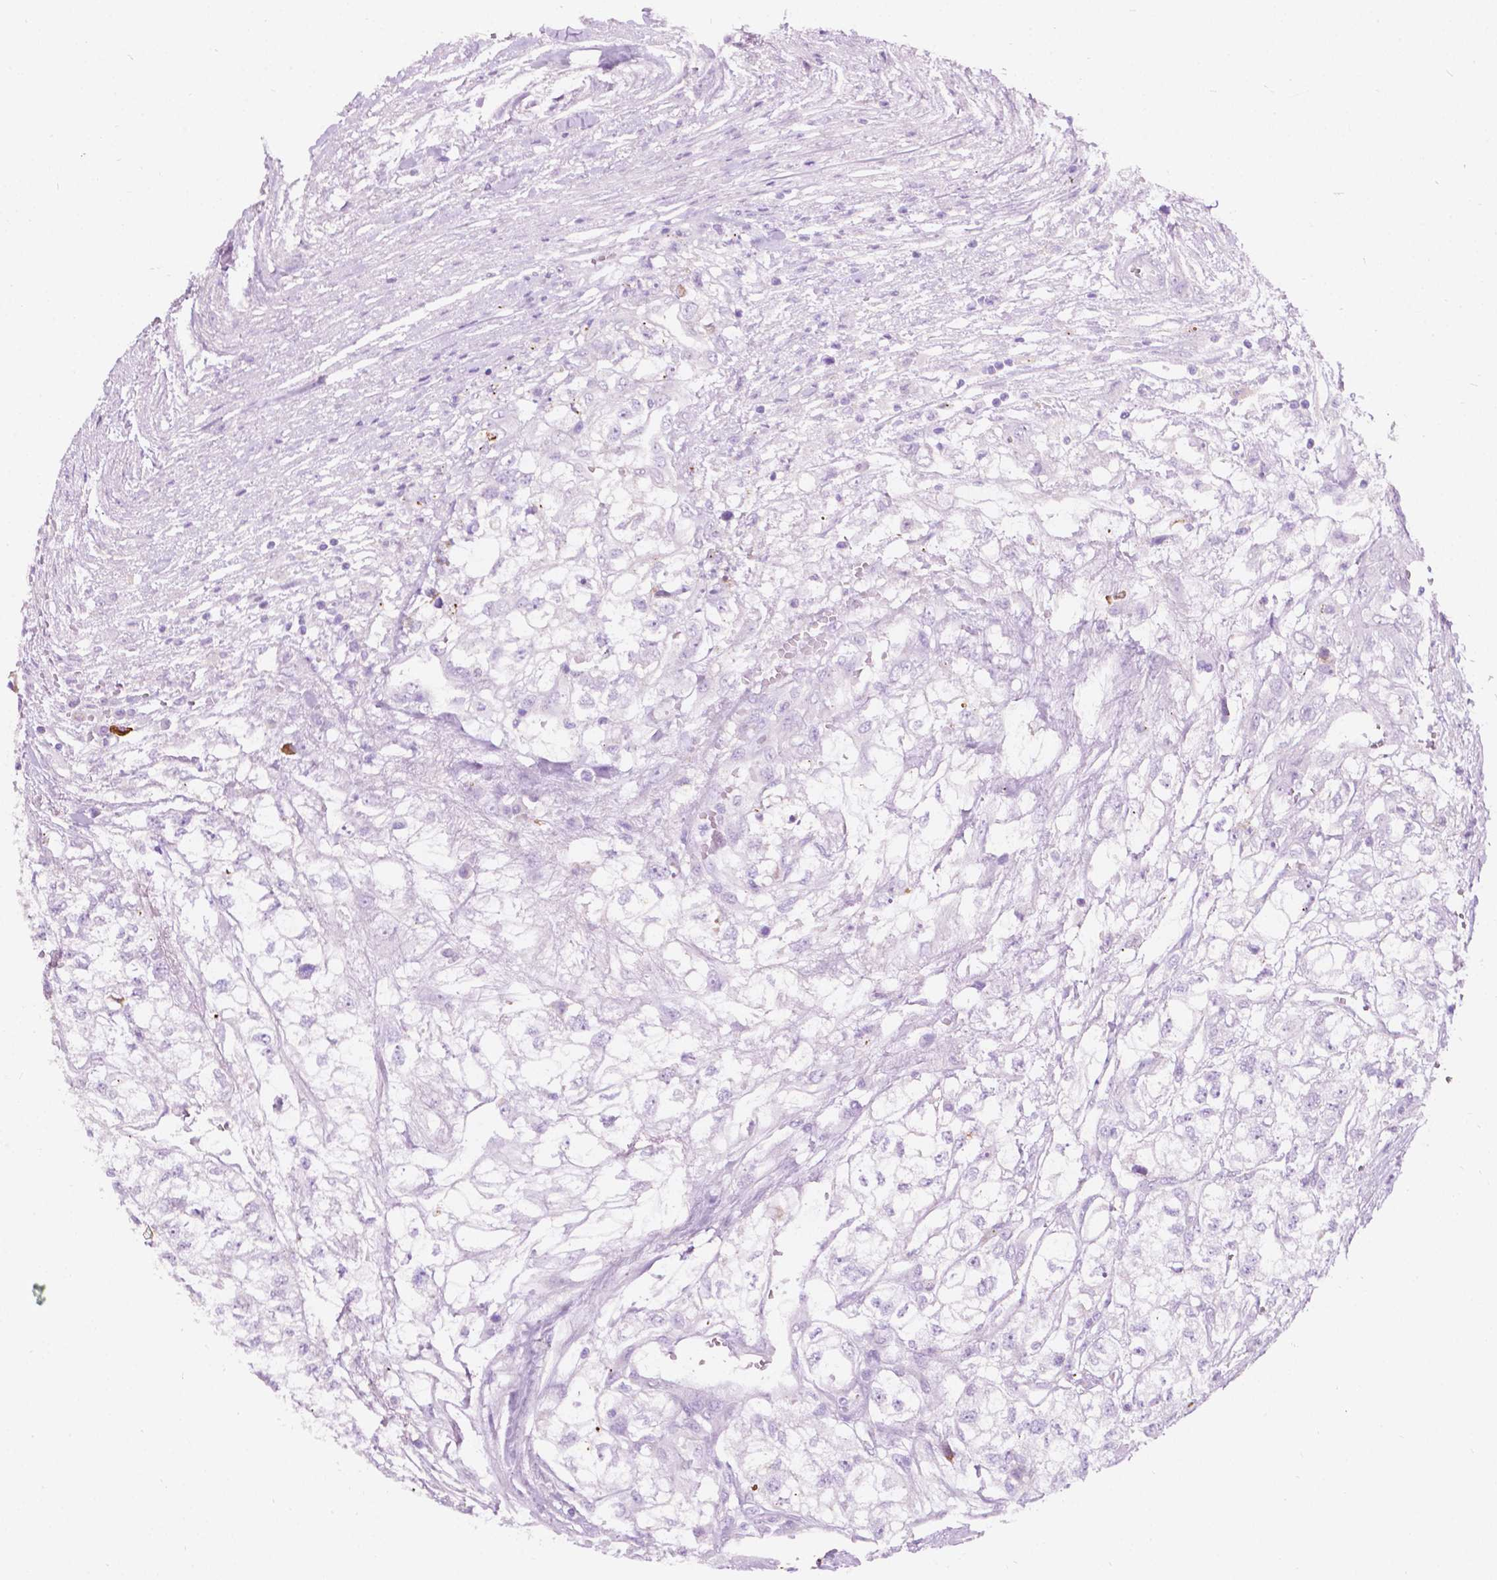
{"staining": {"intensity": "negative", "quantity": "none", "location": "none"}, "tissue": "renal cancer", "cell_type": "Tumor cells", "image_type": "cancer", "snomed": [{"axis": "morphology", "description": "Adenocarcinoma, NOS"}, {"axis": "topography", "description": "Kidney"}], "caption": "IHC photomicrograph of neoplastic tissue: human renal adenocarcinoma stained with DAB exhibits no significant protein positivity in tumor cells.", "gene": "NOS1AP", "patient": {"sex": "male", "age": 56}}